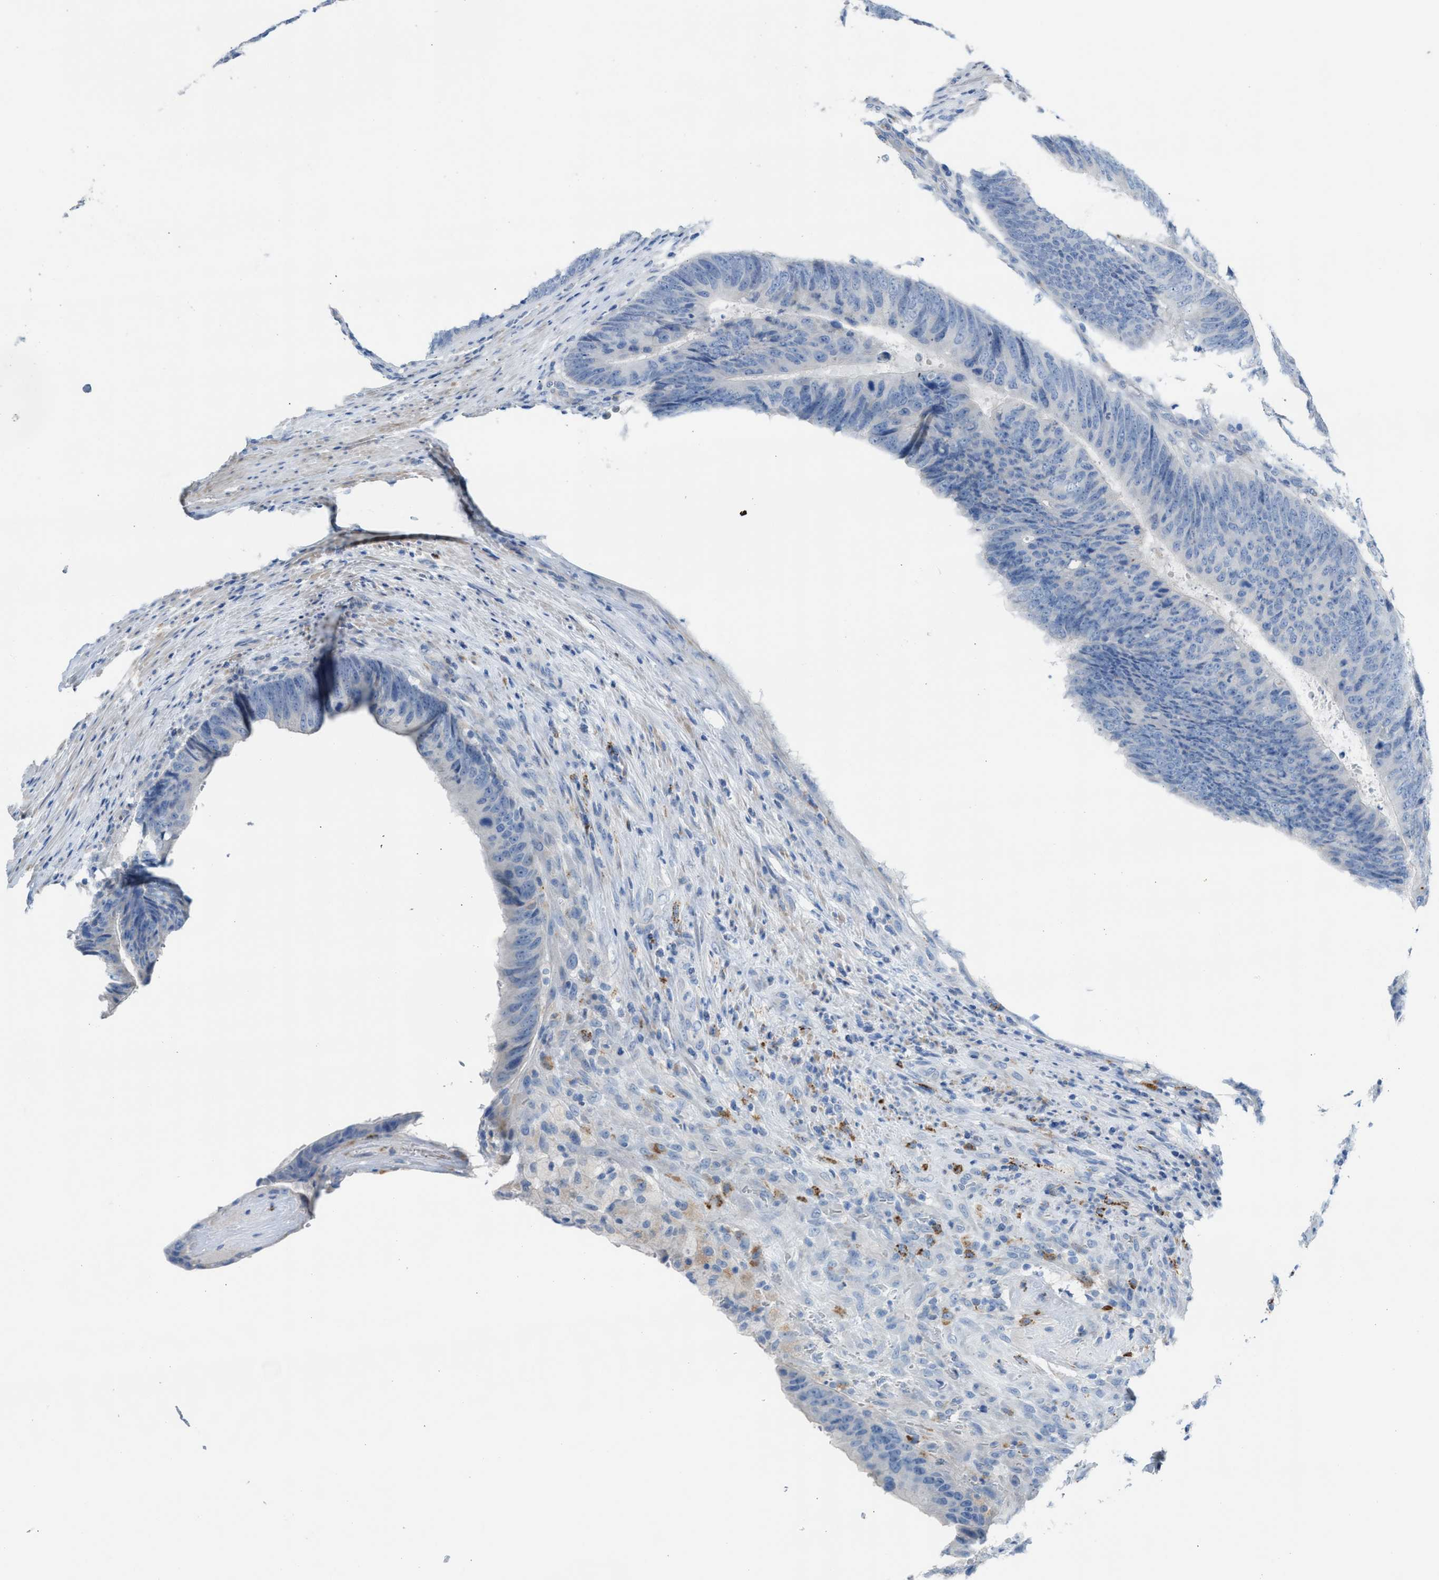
{"staining": {"intensity": "negative", "quantity": "none", "location": "none"}, "tissue": "colorectal cancer", "cell_type": "Tumor cells", "image_type": "cancer", "snomed": [{"axis": "morphology", "description": "Adenocarcinoma, NOS"}, {"axis": "topography", "description": "Colon"}], "caption": "Tumor cells are negative for protein expression in human colorectal cancer.", "gene": "ASPA", "patient": {"sex": "male", "age": 56}}